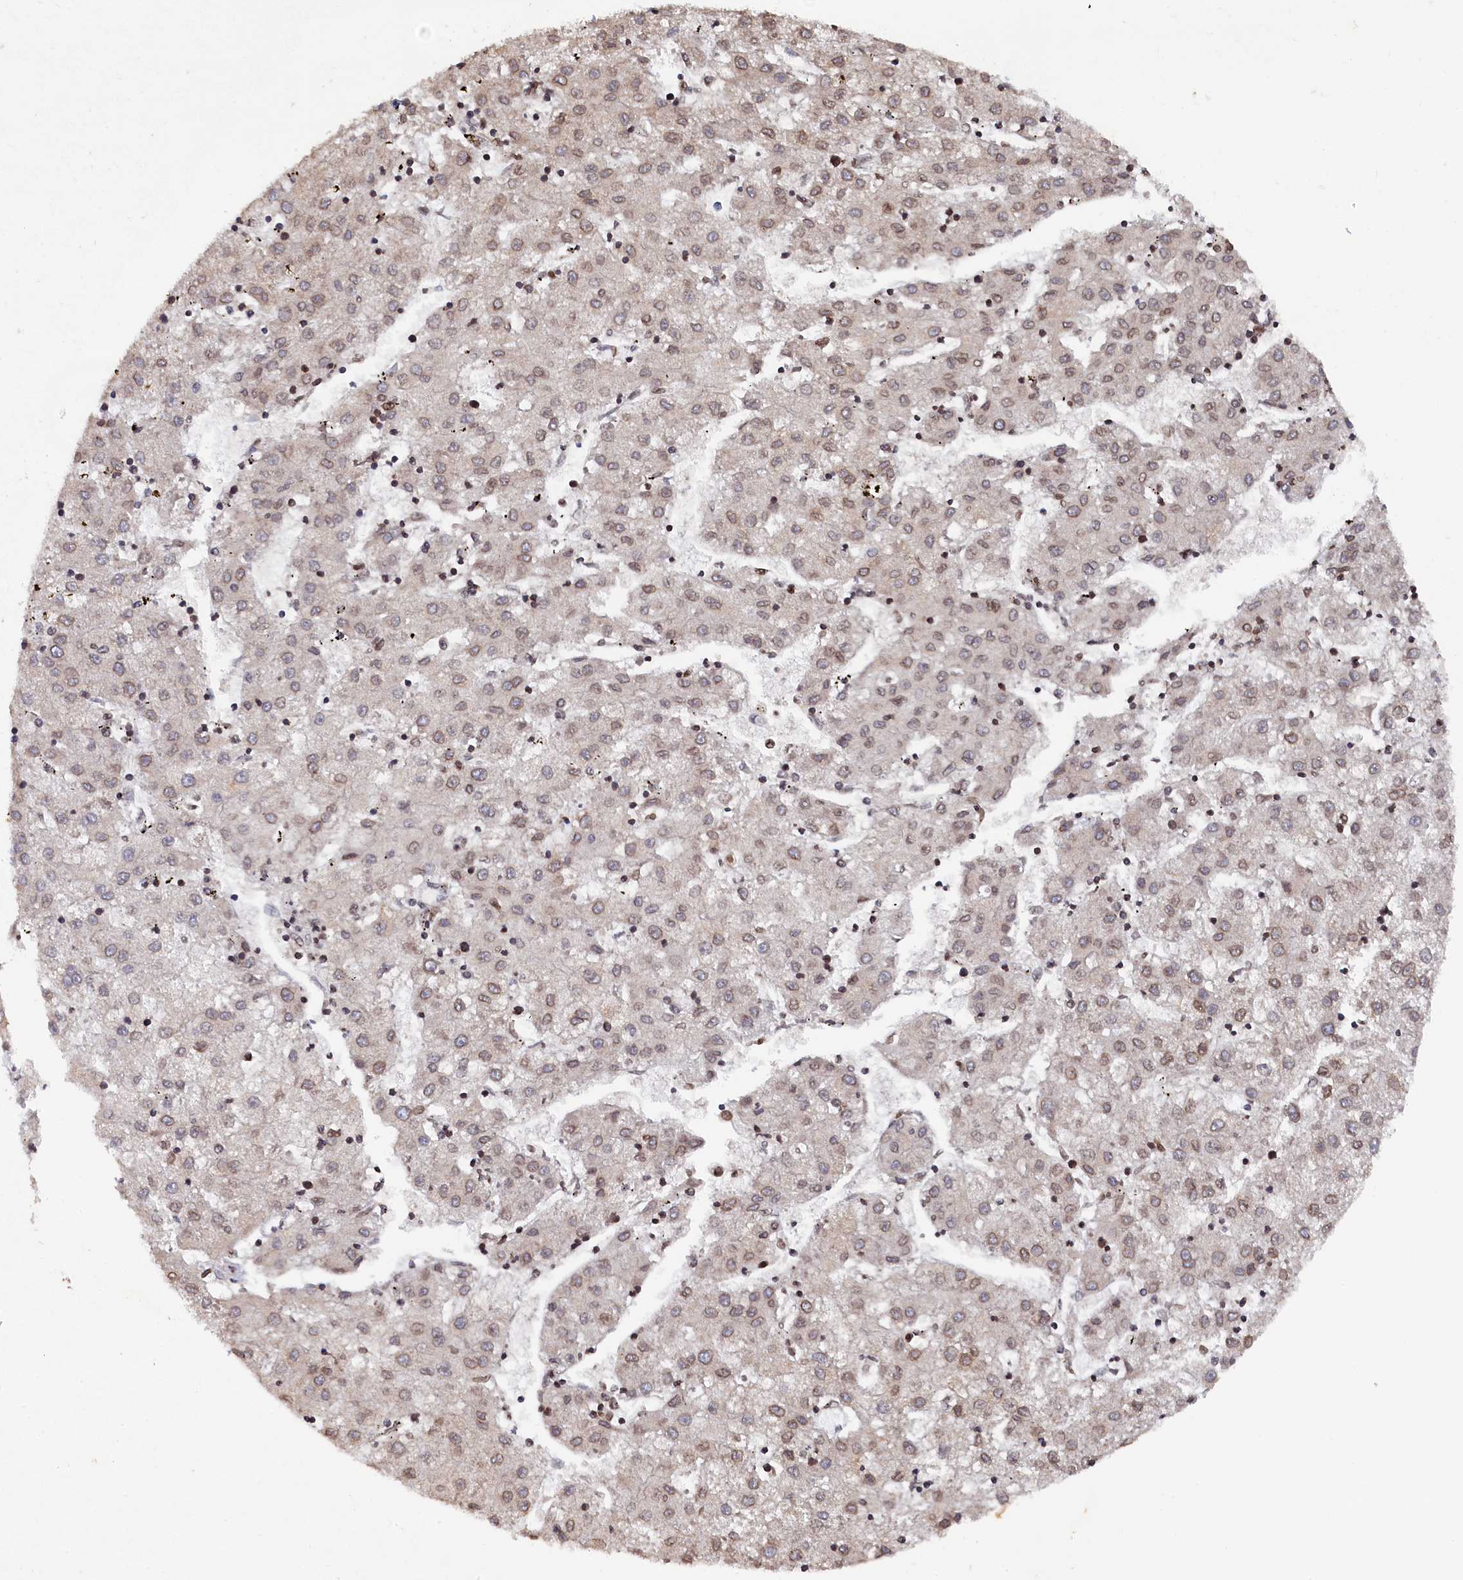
{"staining": {"intensity": "weak", "quantity": ">75%", "location": "cytoplasmic/membranous,nuclear"}, "tissue": "liver cancer", "cell_type": "Tumor cells", "image_type": "cancer", "snomed": [{"axis": "morphology", "description": "Carcinoma, Hepatocellular, NOS"}, {"axis": "topography", "description": "Liver"}], "caption": "IHC photomicrograph of neoplastic tissue: human liver cancer stained using IHC reveals low levels of weak protein expression localized specifically in the cytoplasmic/membranous and nuclear of tumor cells, appearing as a cytoplasmic/membranous and nuclear brown color.", "gene": "ANKEF1", "patient": {"sex": "male", "age": 72}}